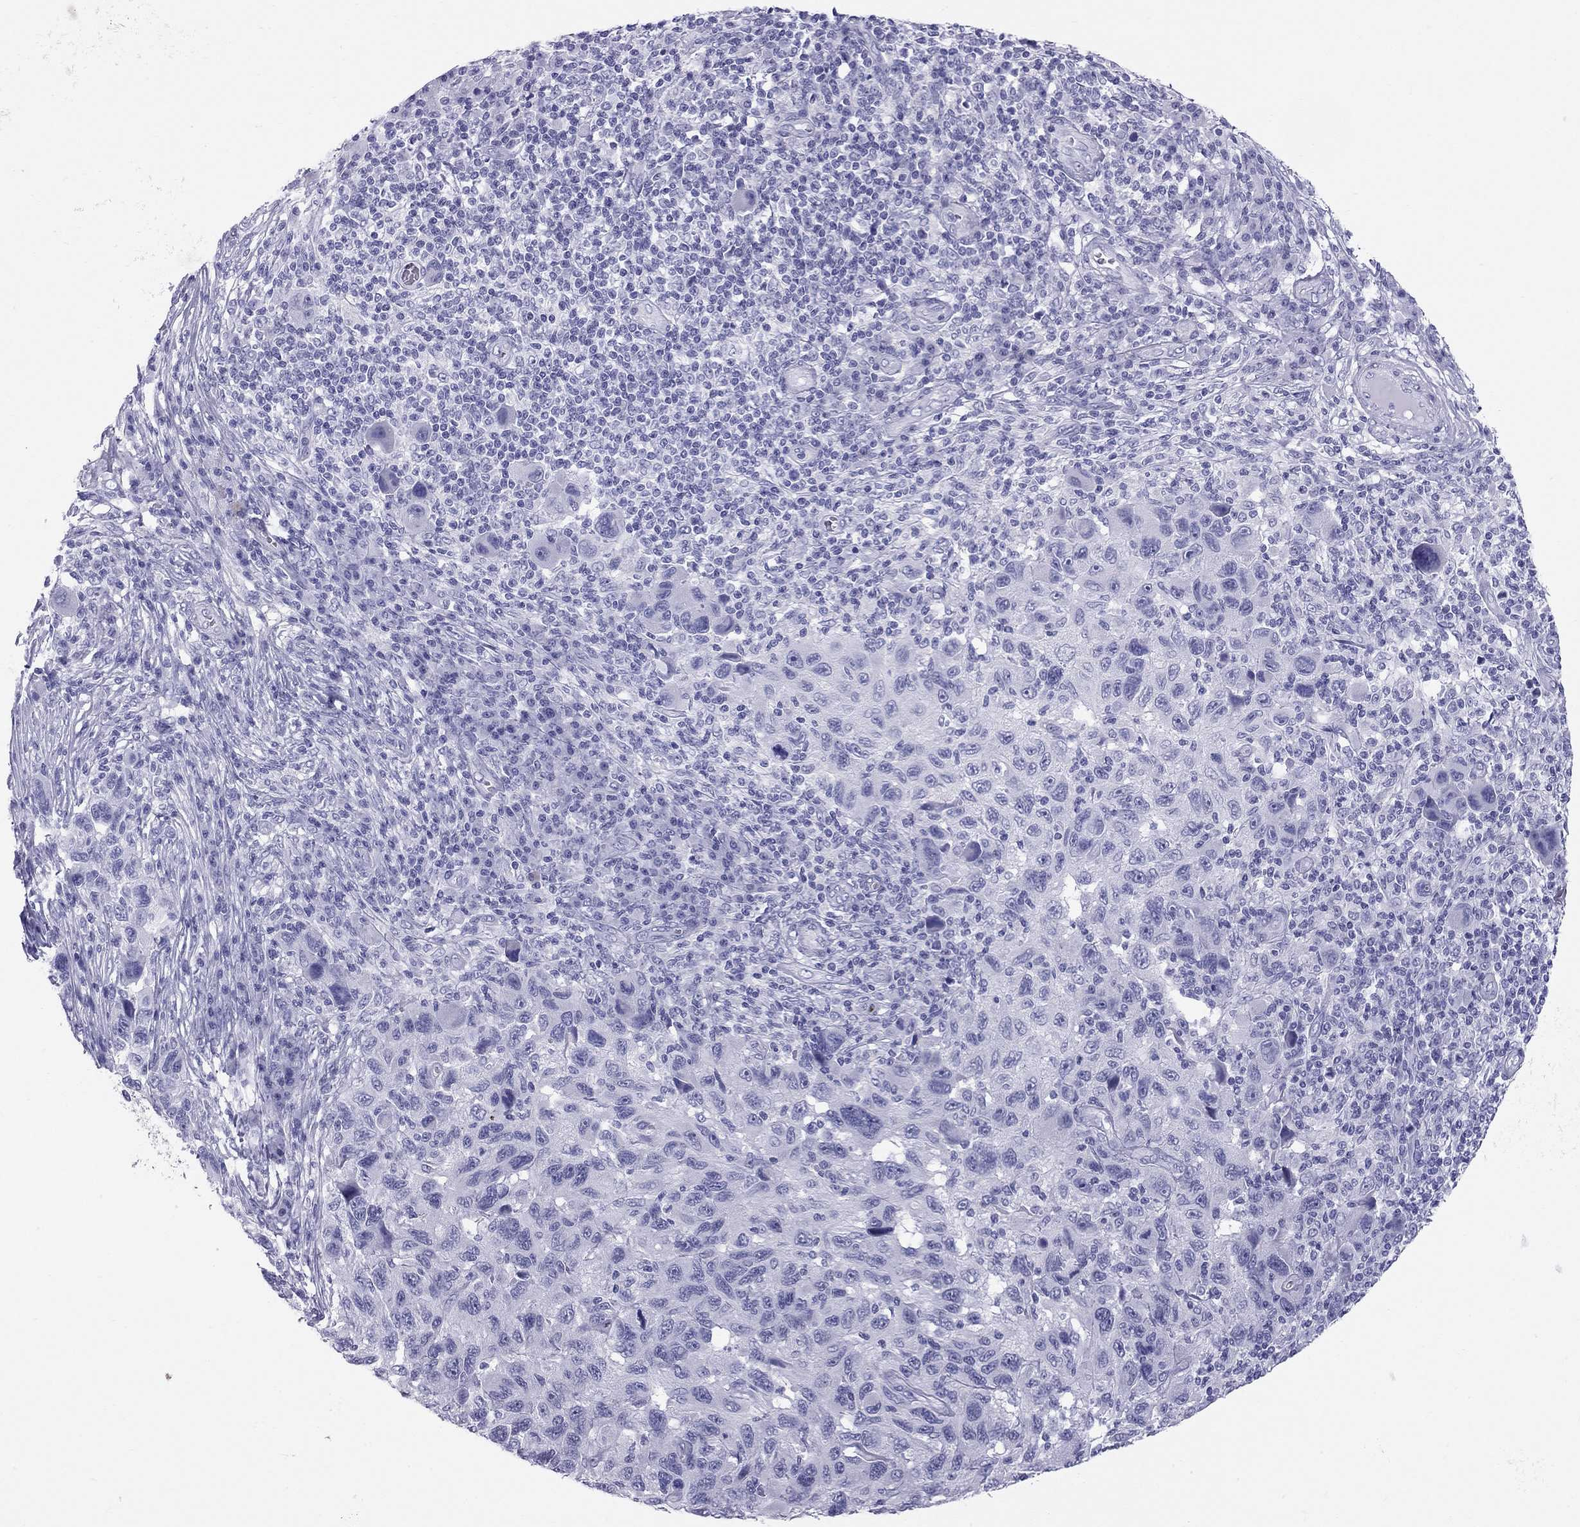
{"staining": {"intensity": "negative", "quantity": "none", "location": "none"}, "tissue": "melanoma", "cell_type": "Tumor cells", "image_type": "cancer", "snomed": [{"axis": "morphology", "description": "Malignant melanoma, NOS"}, {"axis": "topography", "description": "Skin"}], "caption": "Immunohistochemistry (IHC) histopathology image of melanoma stained for a protein (brown), which displays no positivity in tumor cells. The staining is performed using DAB brown chromogen with nuclei counter-stained in using hematoxylin.", "gene": "TRPM3", "patient": {"sex": "male", "age": 53}}